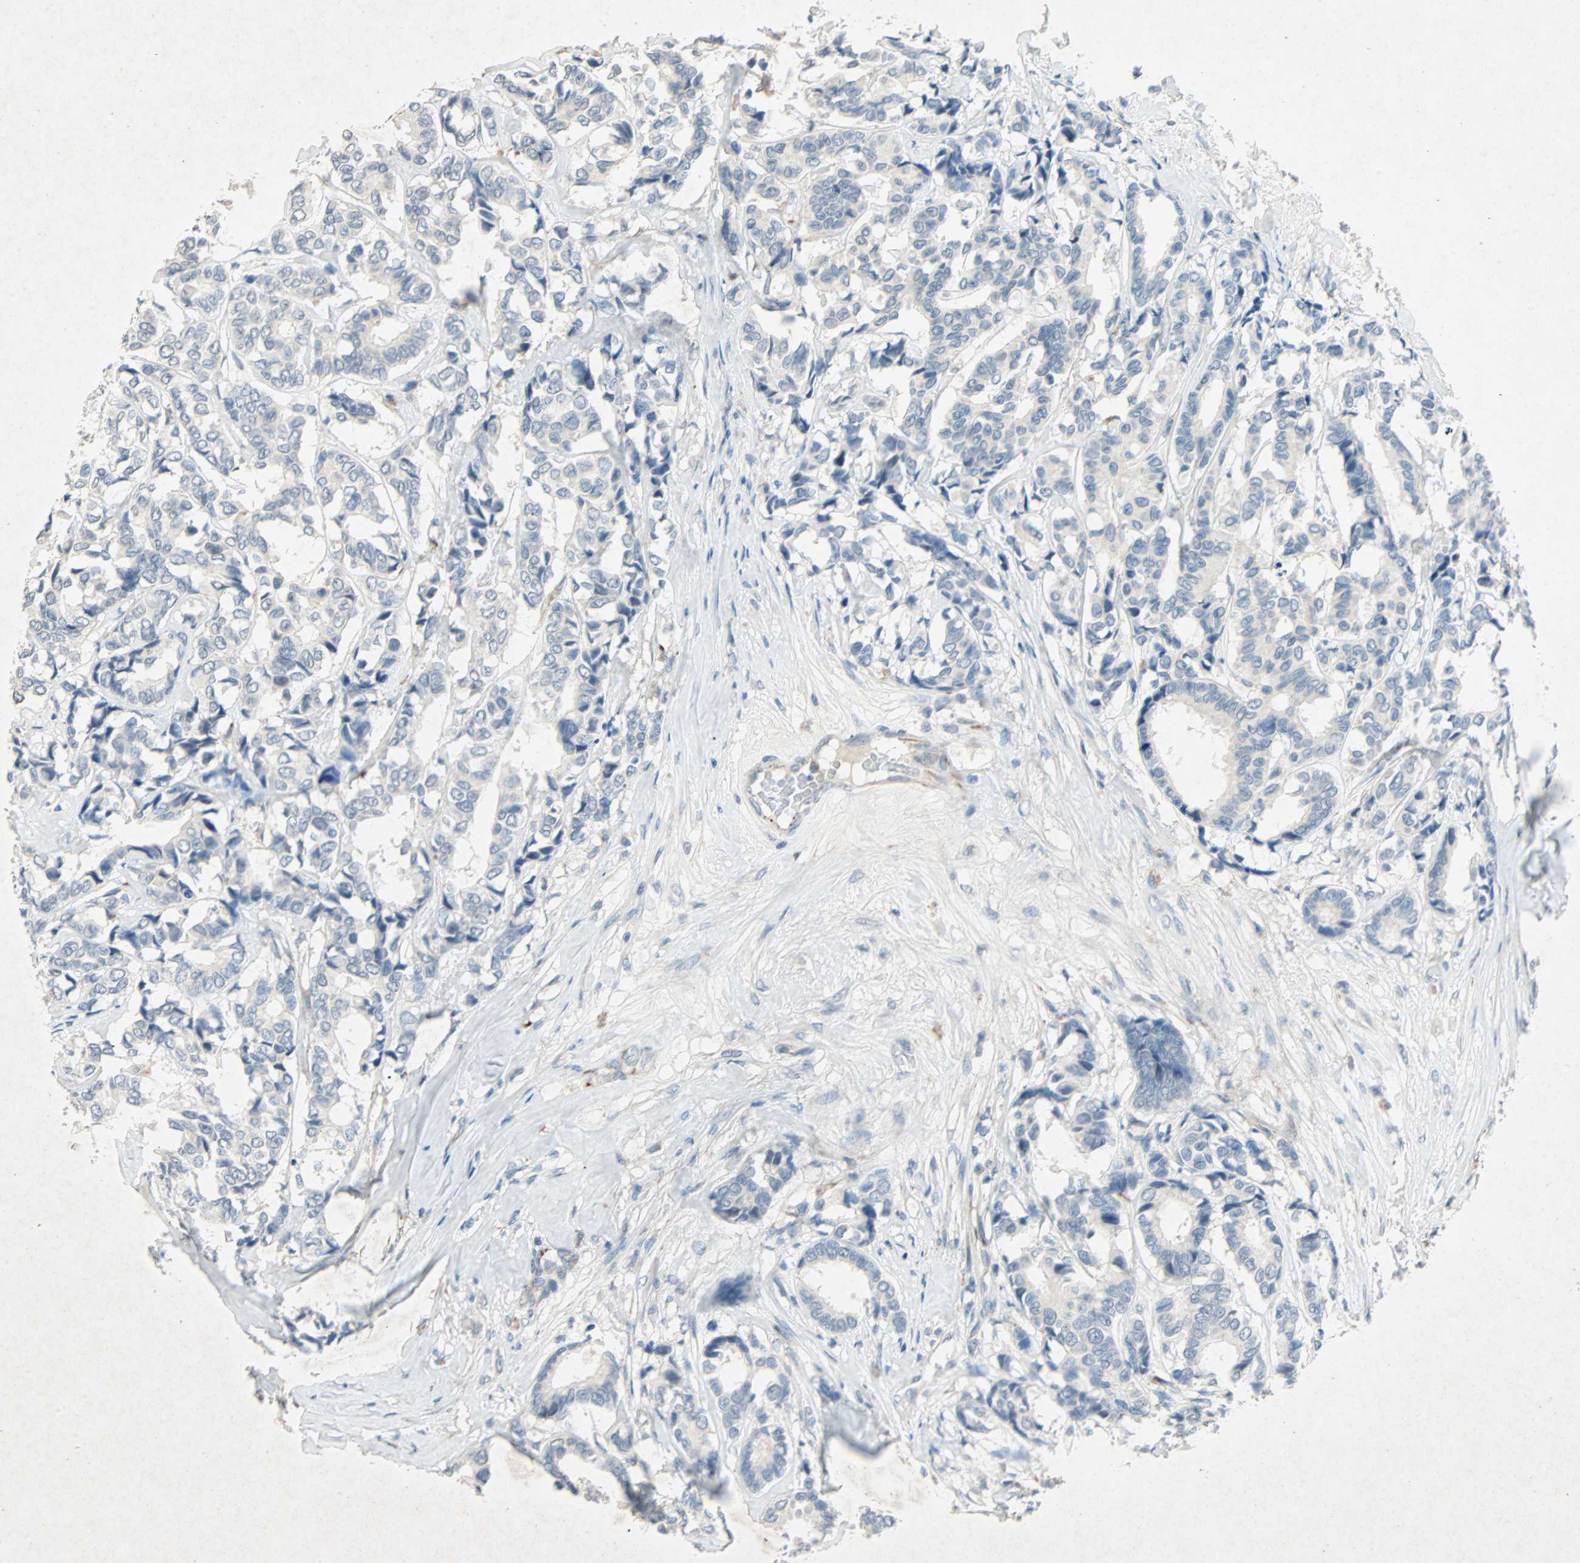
{"staining": {"intensity": "negative", "quantity": "none", "location": "none"}, "tissue": "breast cancer", "cell_type": "Tumor cells", "image_type": "cancer", "snomed": [{"axis": "morphology", "description": "Duct carcinoma"}, {"axis": "topography", "description": "Breast"}], "caption": "This photomicrograph is of breast intraductal carcinoma stained with immunohistochemistry to label a protein in brown with the nuclei are counter-stained blue. There is no expression in tumor cells.", "gene": "PCDHB2", "patient": {"sex": "female", "age": 87}}